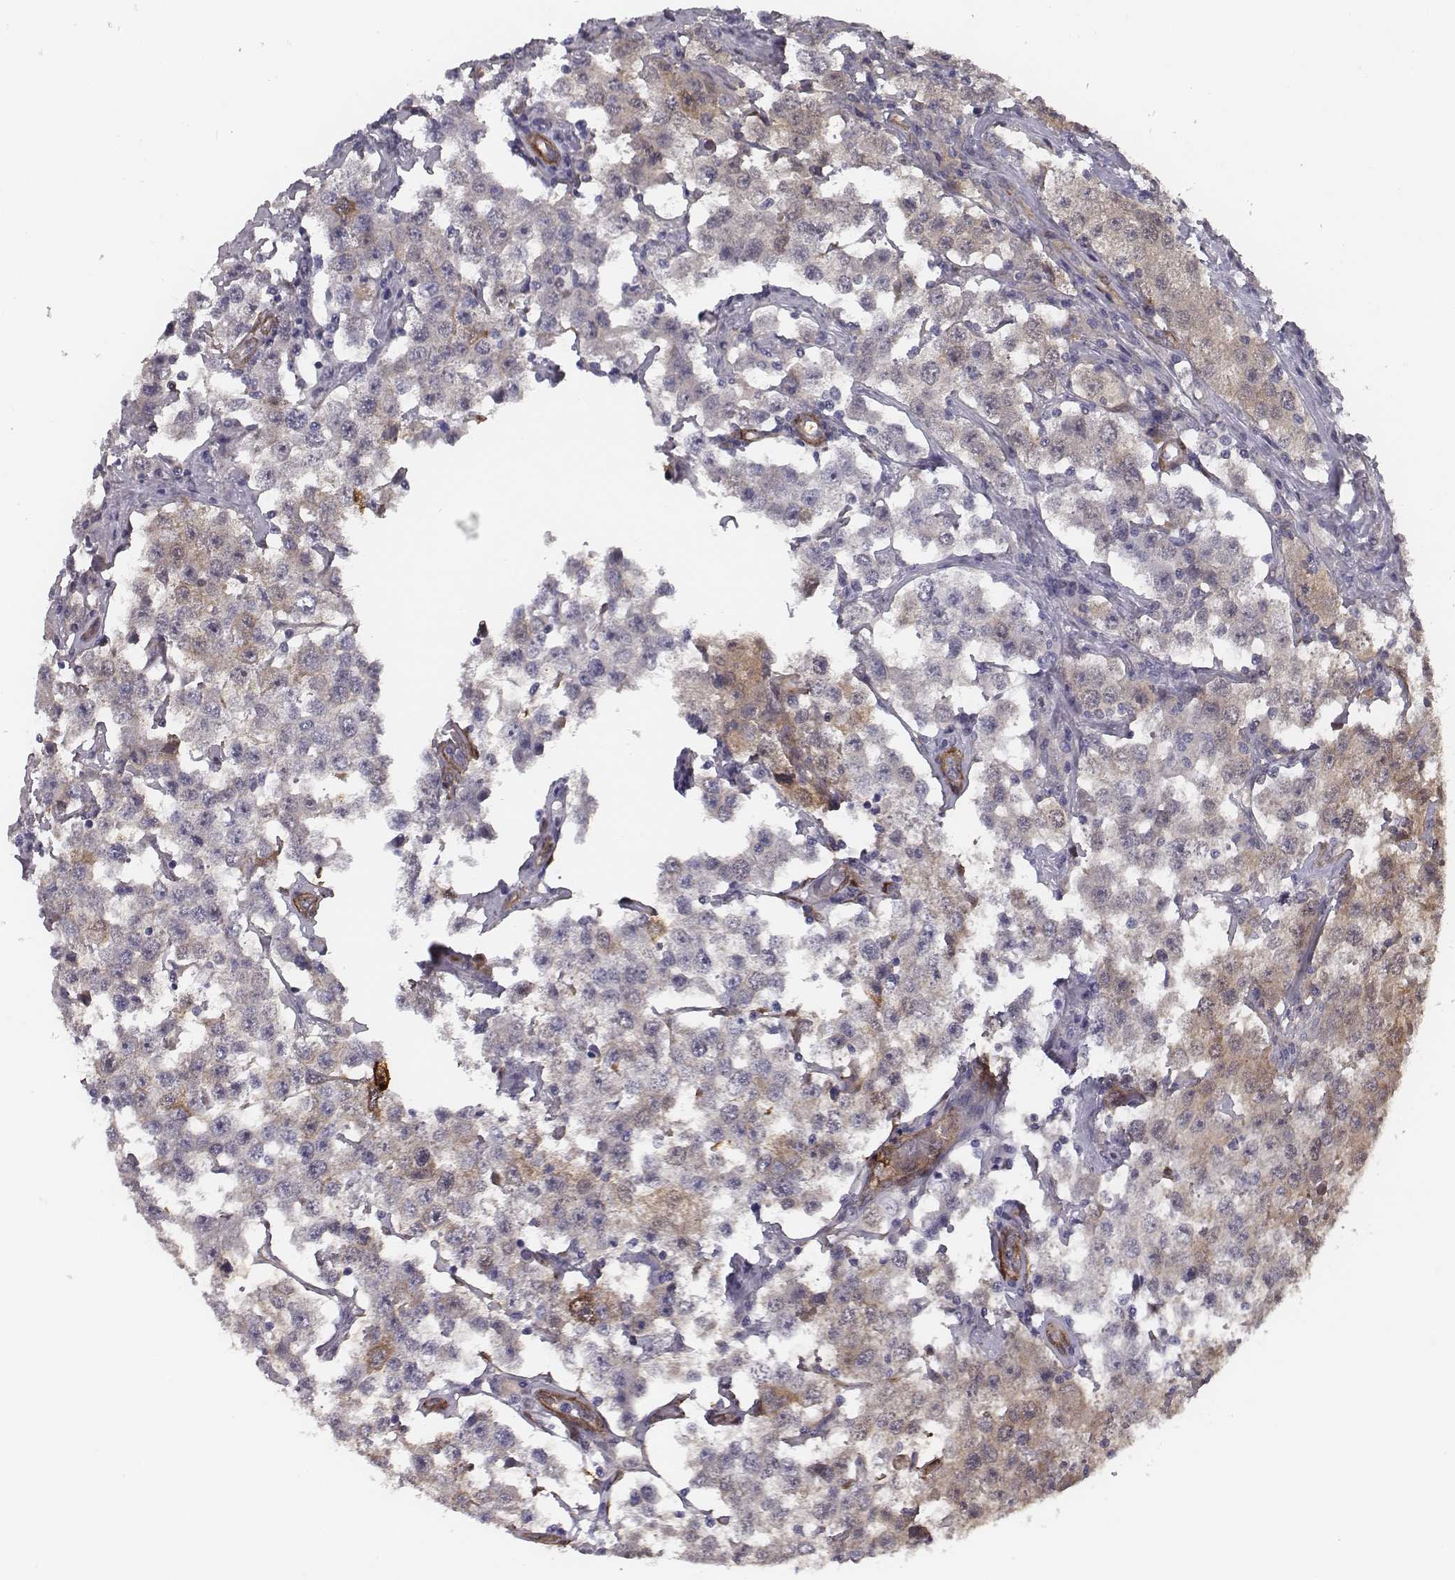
{"staining": {"intensity": "weak", "quantity": "25%-75%", "location": "cytoplasmic/membranous"}, "tissue": "testis cancer", "cell_type": "Tumor cells", "image_type": "cancer", "snomed": [{"axis": "morphology", "description": "Seminoma, NOS"}, {"axis": "topography", "description": "Testis"}], "caption": "Weak cytoplasmic/membranous expression is seen in about 25%-75% of tumor cells in testis seminoma.", "gene": "ISYNA1", "patient": {"sex": "male", "age": 52}}